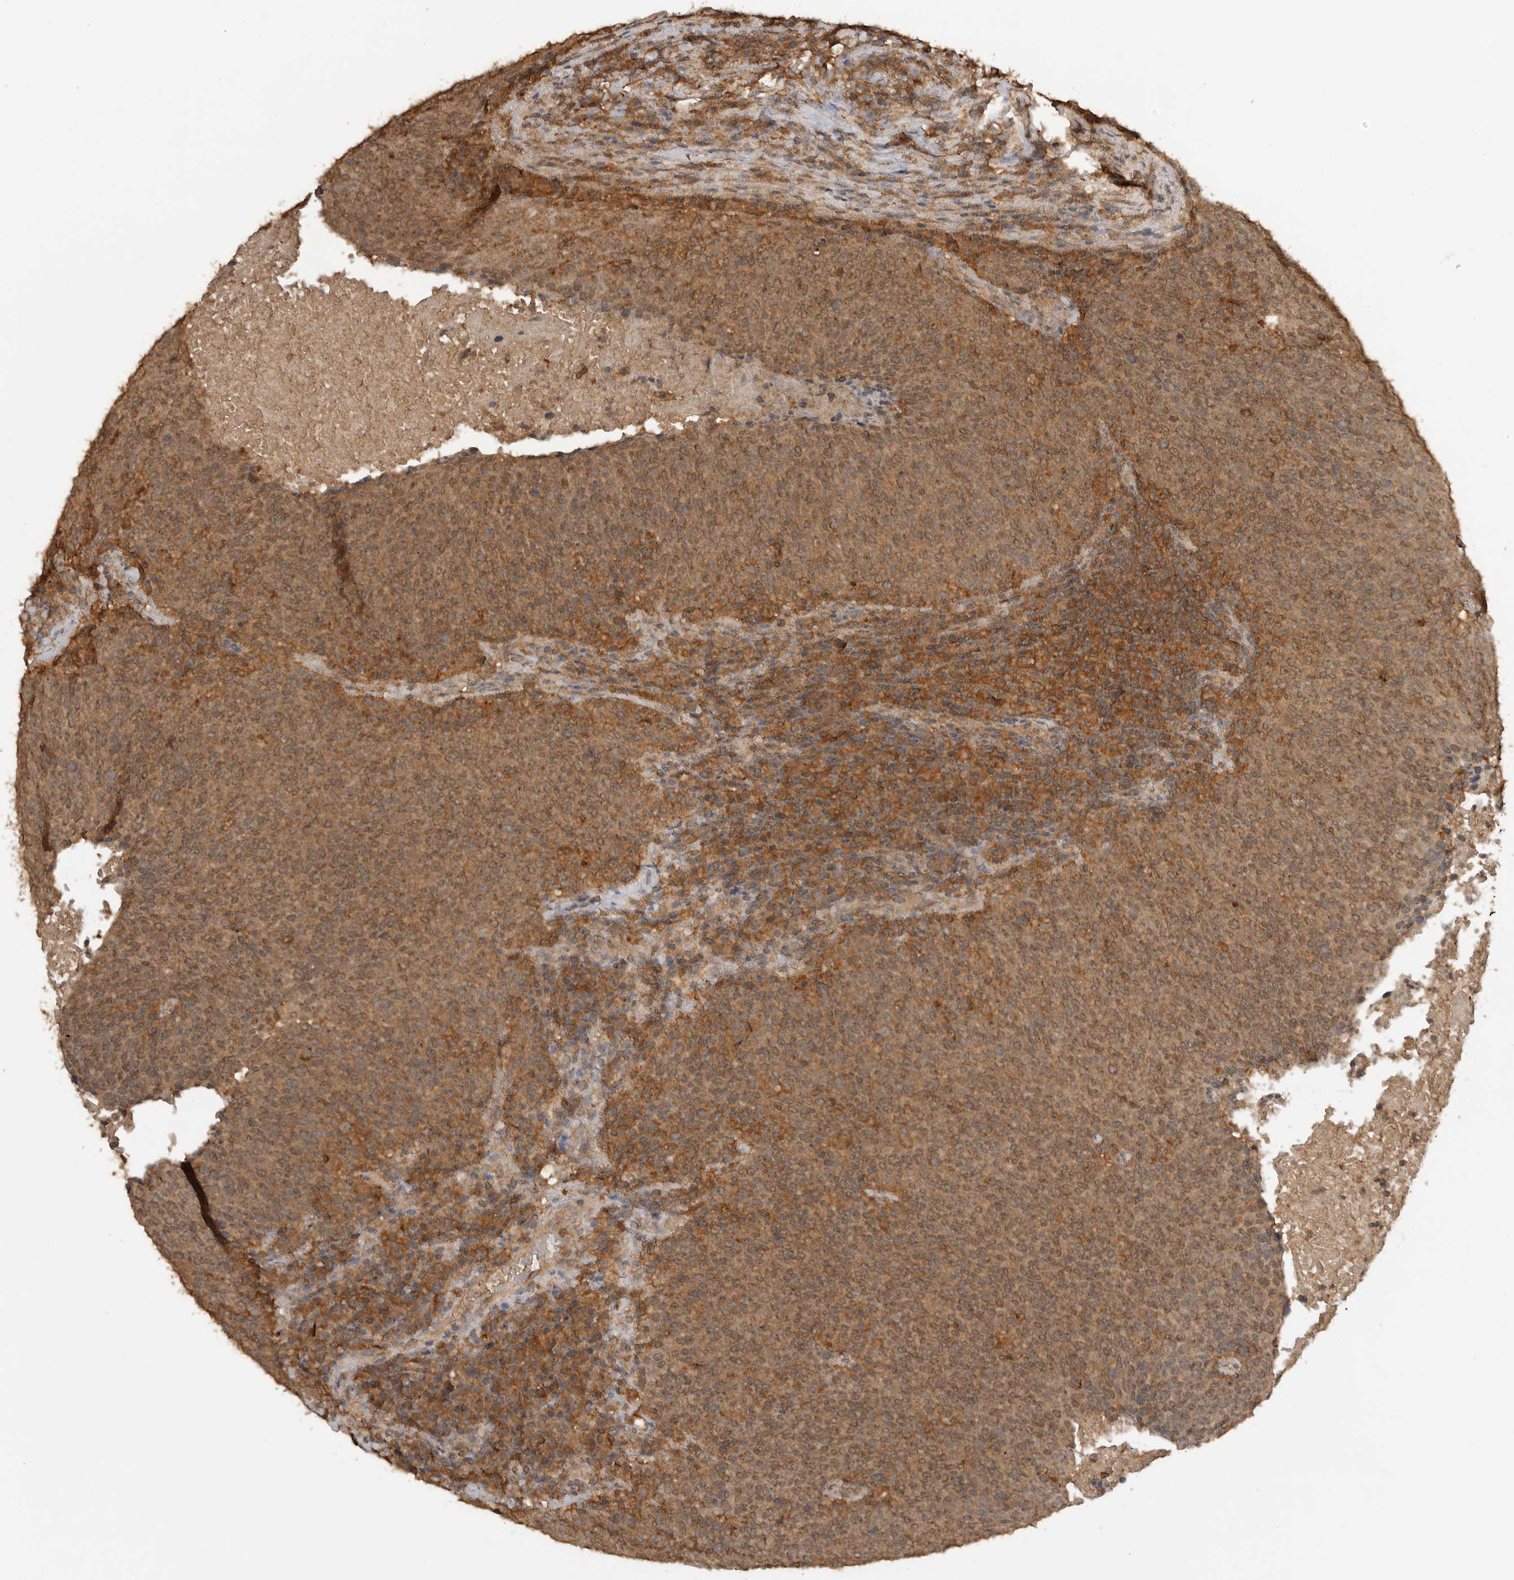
{"staining": {"intensity": "moderate", "quantity": ">75%", "location": "cytoplasmic/membranous"}, "tissue": "head and neck cancer", "cell_type": "Tumor cells", "image_type": "cancer", "snomed": [{"axis": "morphology", "description": "Squamous cell carcinoma, NOS"}, {"axis": "morphology", "description": "Squamous cell carcinoma, metastatic, NOS"}, {"axis": "topography", "description": "Lymph node"}, {"axis": "topography", "description": "Head-Neck"}], "caption": "This is a photomicrograph of immunohistochemistry (IHC) staining of head and neck metastatic squamous cell carcinoma, which shows moderate expression in the cytoplasmic/membranous of tumor cells.", "gene": "ICOSLG", "patient": {"sex": "male", "age": 62}}